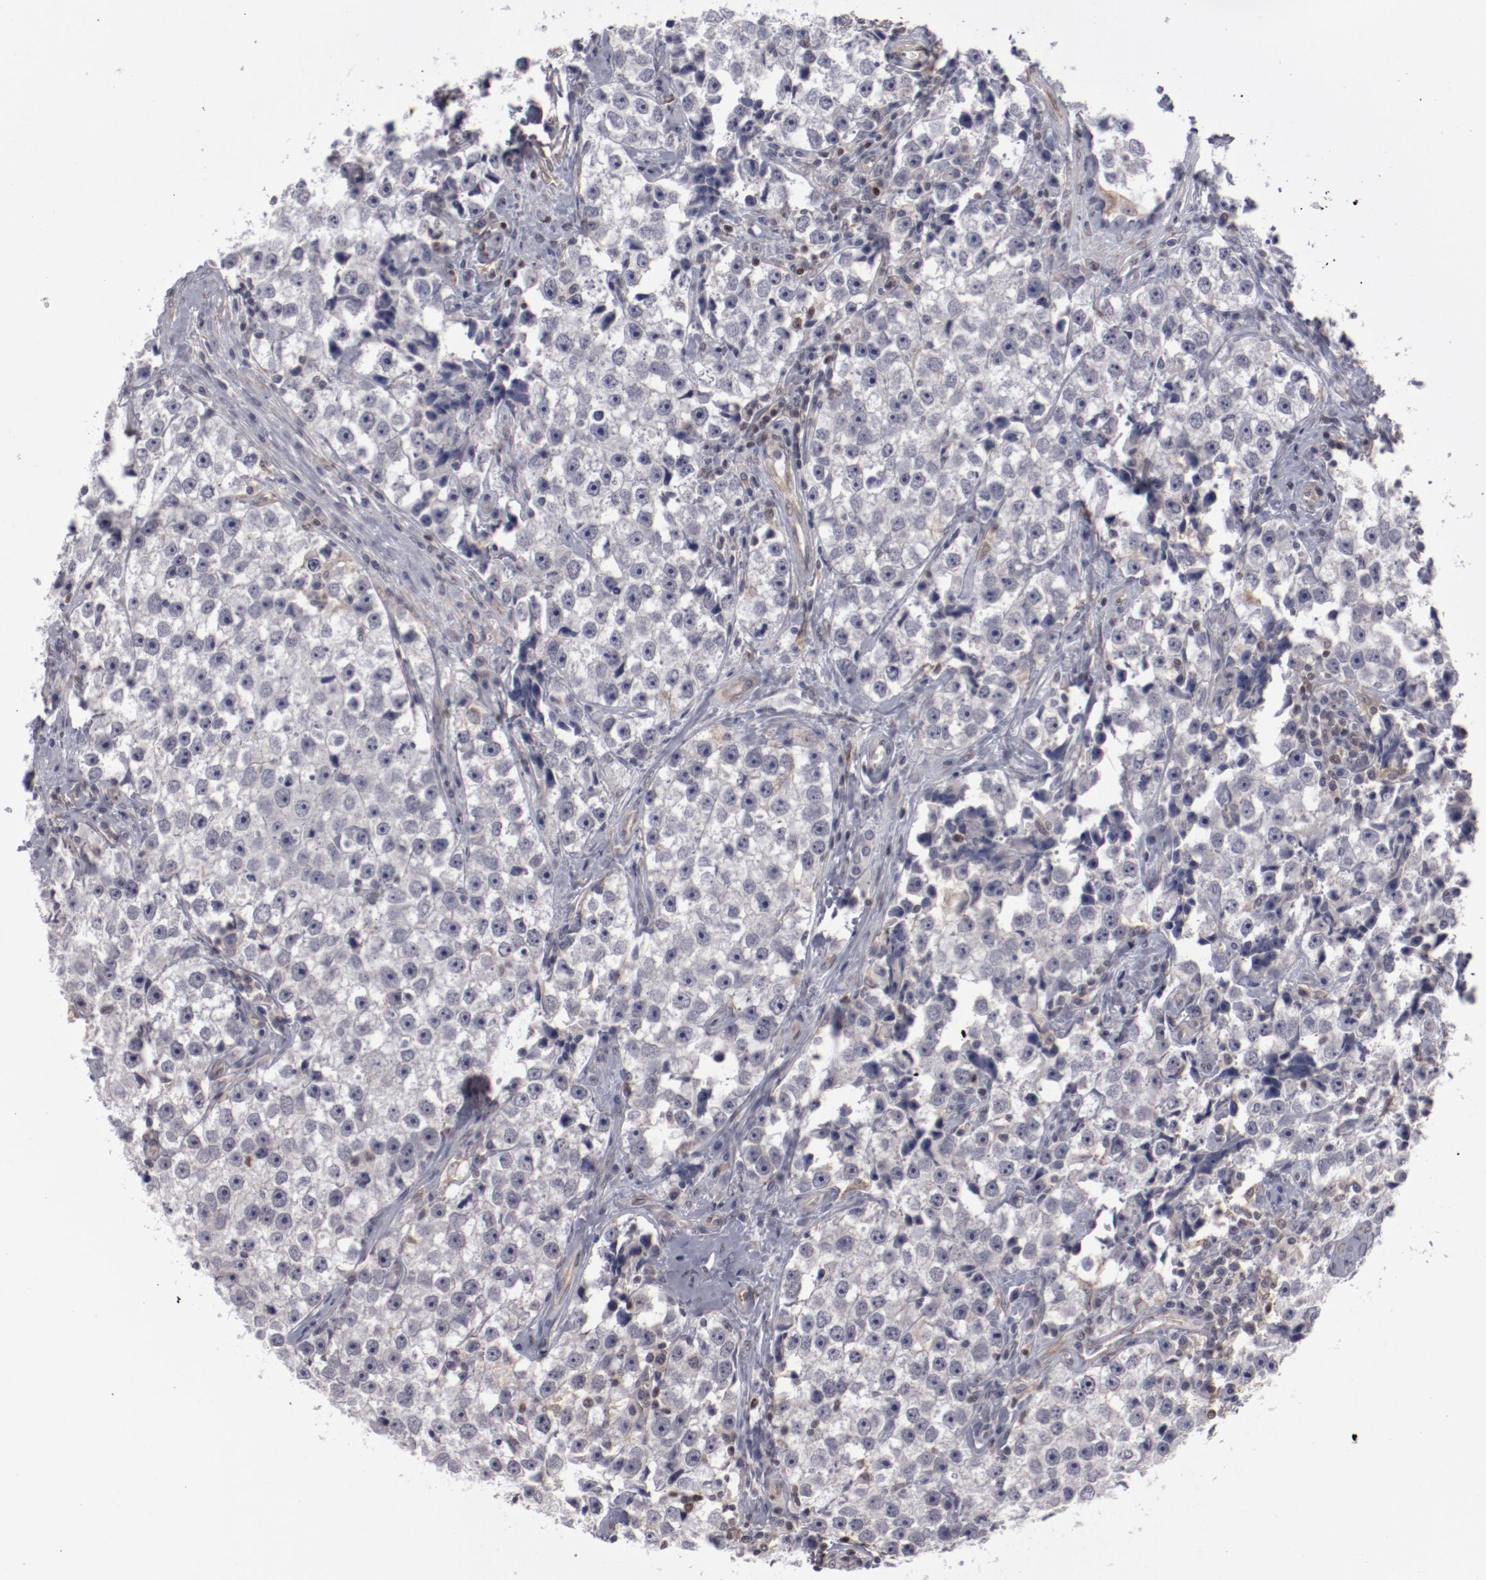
{"staining": {"intensity": "negative", "quantity": "none", "location": "none"}, "tissue": "testis cancer", "cell_type": "Tumor cells", "image_type": "cancer", "snomed": [{"axis": "morphology", "description": "Seminoma, NOS"}, {"axis": "topography", "description": "Testis"}], "caption": "The image exhibits no significant staining in tumor cells of testis cancer (seminoma).", "gene": "LEF1", "patient": {"sex": "male", "age": 32}}